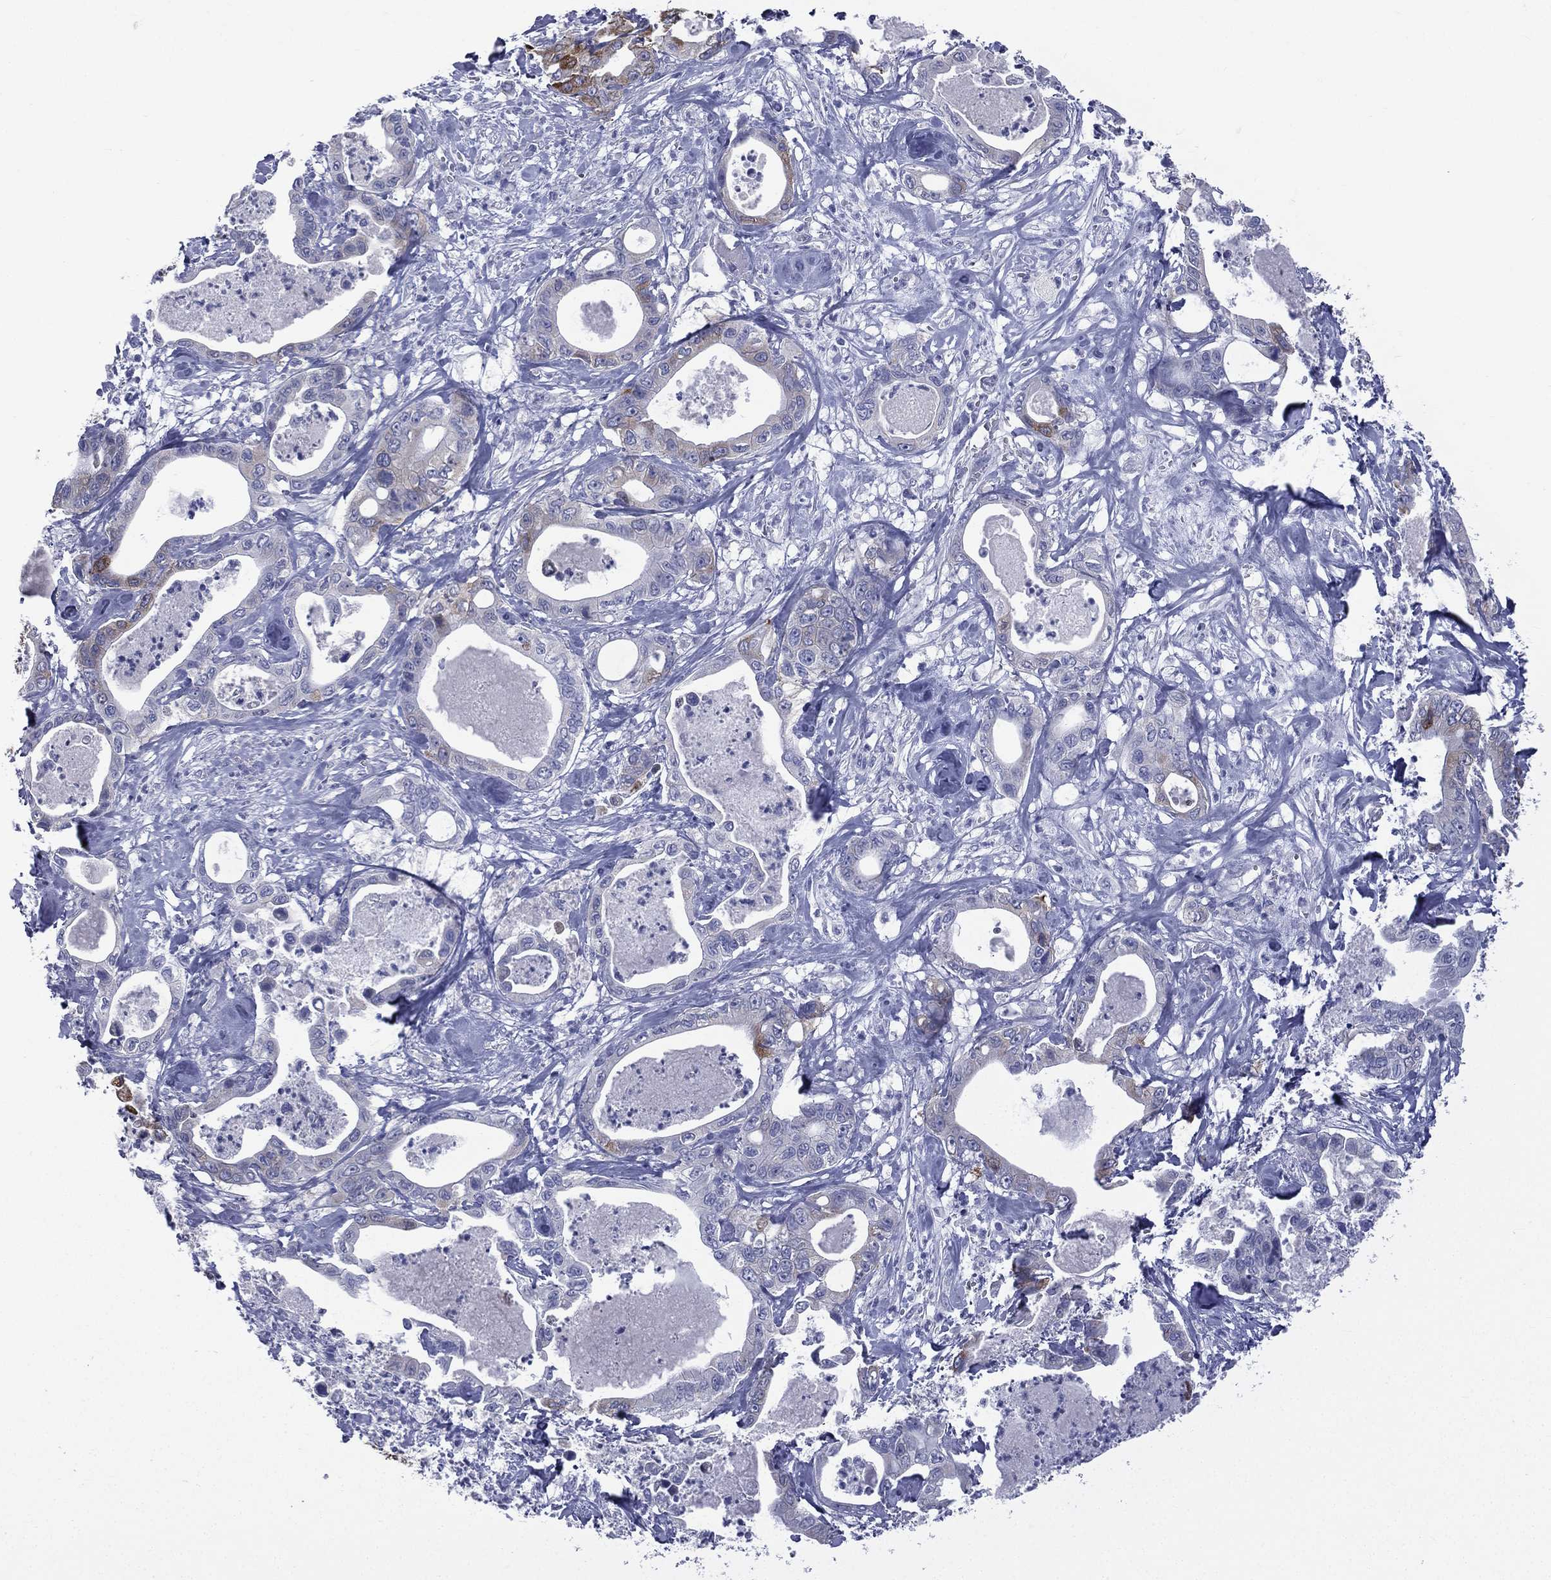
{"staining": {"intensity": "moderate", "quantity": "<25%", "location": "cytoplasmic/membranous"}, "tissue": "pancreatic cancer", "cell_type": "Tumor cells", "image_type": "cancer", "snomed": [{"axis": "morphology", "description": "Adenocarcinoma, NOS"}, {"axis": "topography", "description": "Pancreas"}], "caption": "Immunohistochemical staining of pancreatic cancer (adenocarcinoma) displays moderate cytoplasmic/membranous protein positivity in about <25% of tumor cells. The staining was performed using DAB, with brown indicating positive protein expression. Nuclei are stained blue with hematoxylin.", "gene": "CES2", "patient": {"sex": "male", "age": 71}}